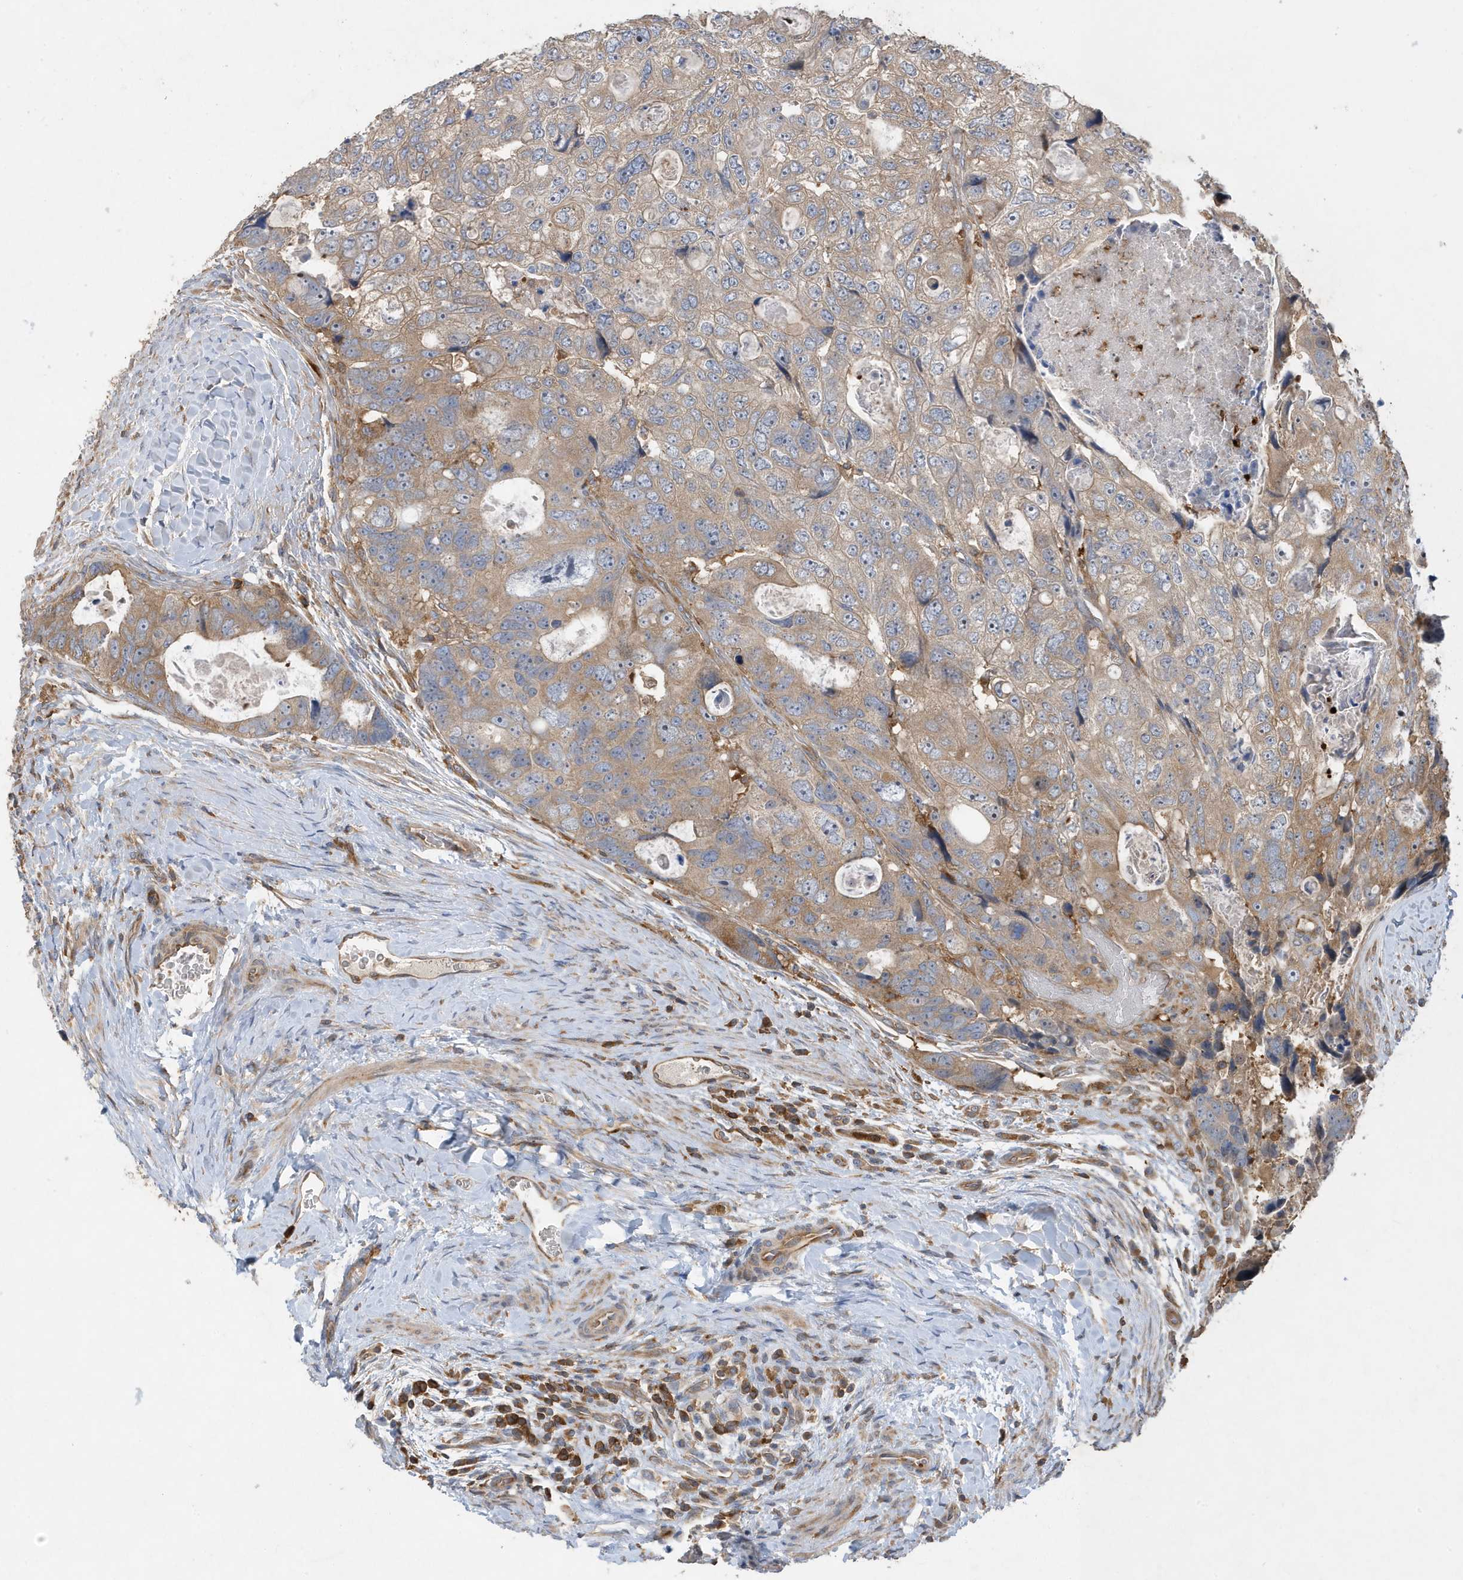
{"staining": {"intensity": "moderate", "quantity": "25%-75%", "location": "cytoplasmic/membranous"}, "tissue": "colorectal cancer", "cell_type": "Tumor cells", "image_type": "cancer", "snomed": [{"axis": "morphology", "description": "Adenocarcinoma, NOS"}, {"axis": "topography", "description": "Rectum"}], "caption": "High-magnification brightfield microscopy of adenocarcinoma (colorectal) stained with DAB (brown) and counterstained with hematoxylin (blue). tumor cells exhibit moderate cytoplasmic/membranous positivity is seen in about25%-75% of cells. The protein is stained brown, and the nuclei are stained in blue (DAB IHC with brightfield microscopy, high magnification).", "gene": "LAPTM4A", "patient": {"sex": "male", "age": 59}}